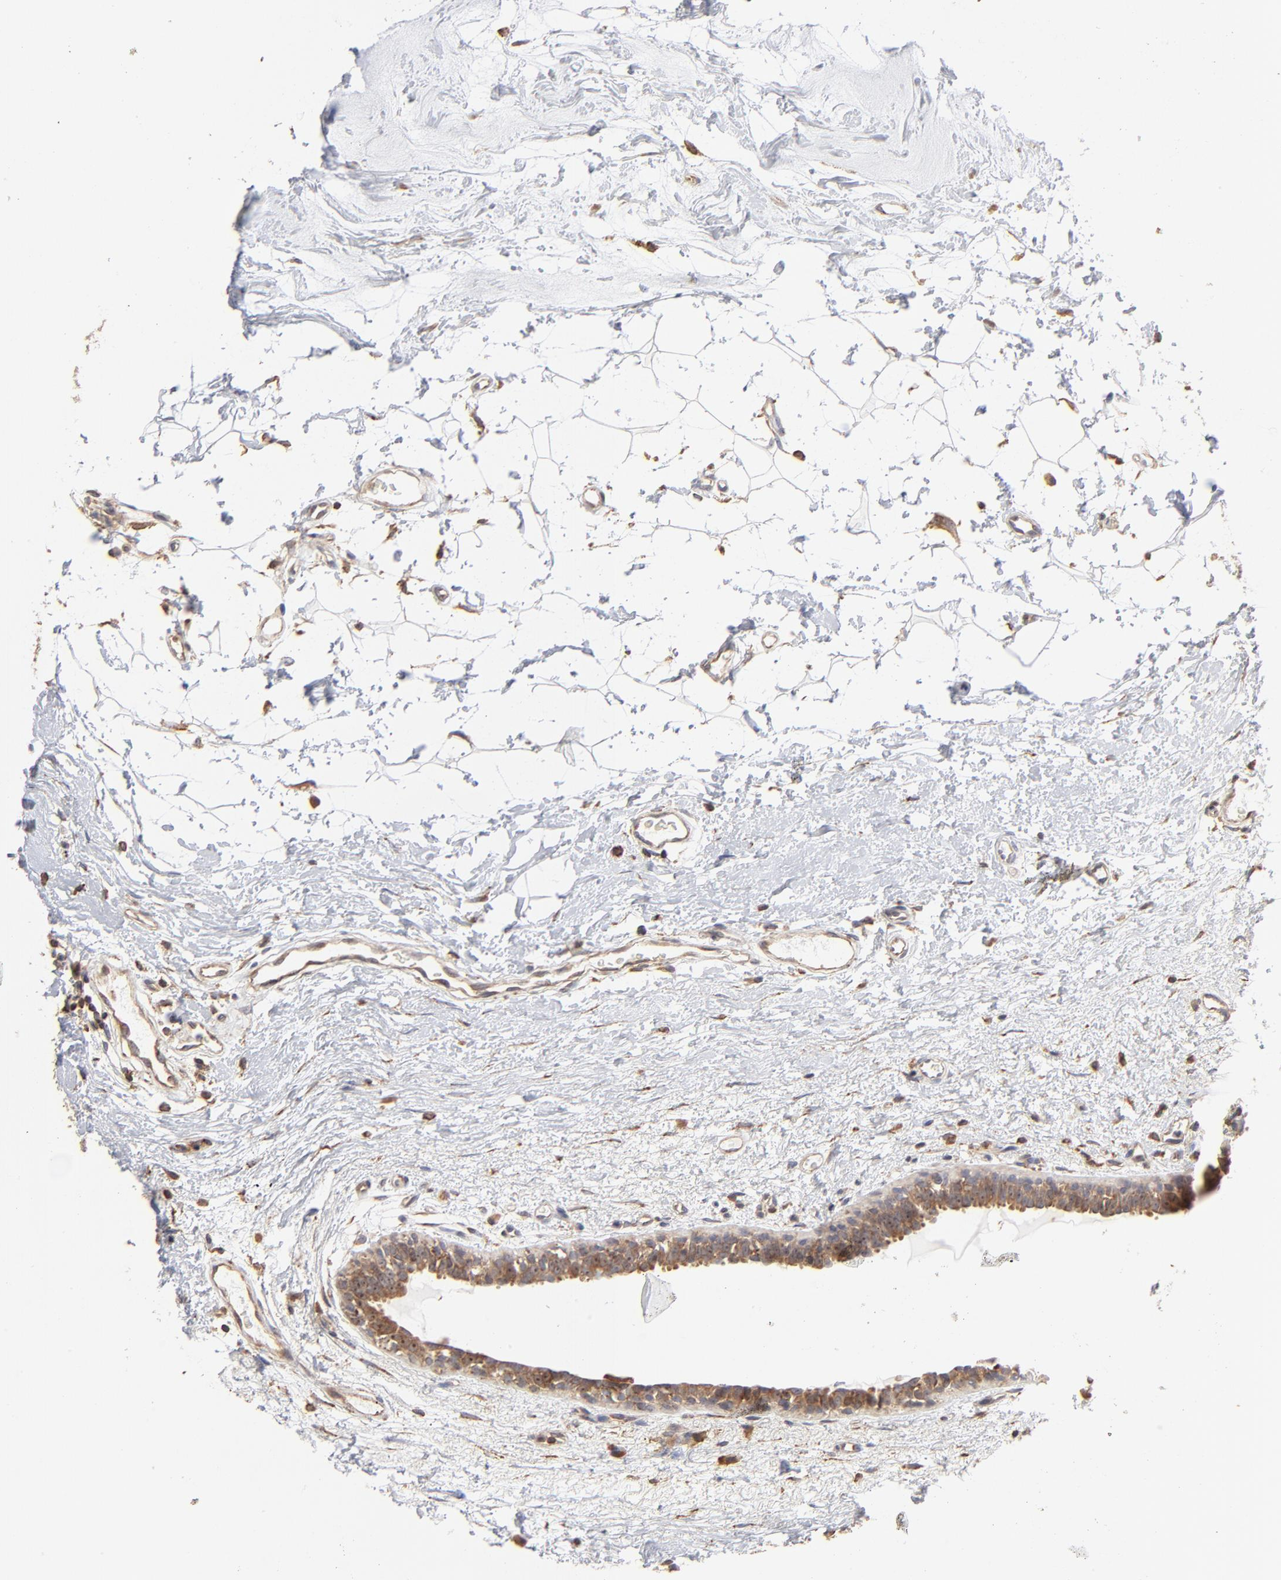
{"staining": {"intensity": "strong", "quantity": ">75%", "location": "cytoplasmic/membranous"}, "tissue": "breast cancer", "cell_type": "Tumor cells", "image_type": "cancer", "snomed": [{"axis": "morphology", "description": "Duct carcinoma"}, {"axis": "topography", "description": "Breast"}], "caption": "This is an image of immunohistochemistry (IHC) staining of breast cancer, which shows strong staining in the cytoplasmic/membranous of tumor cells.", "gene": "RNF213", "patient": {"sex": "female", "age": 40}}